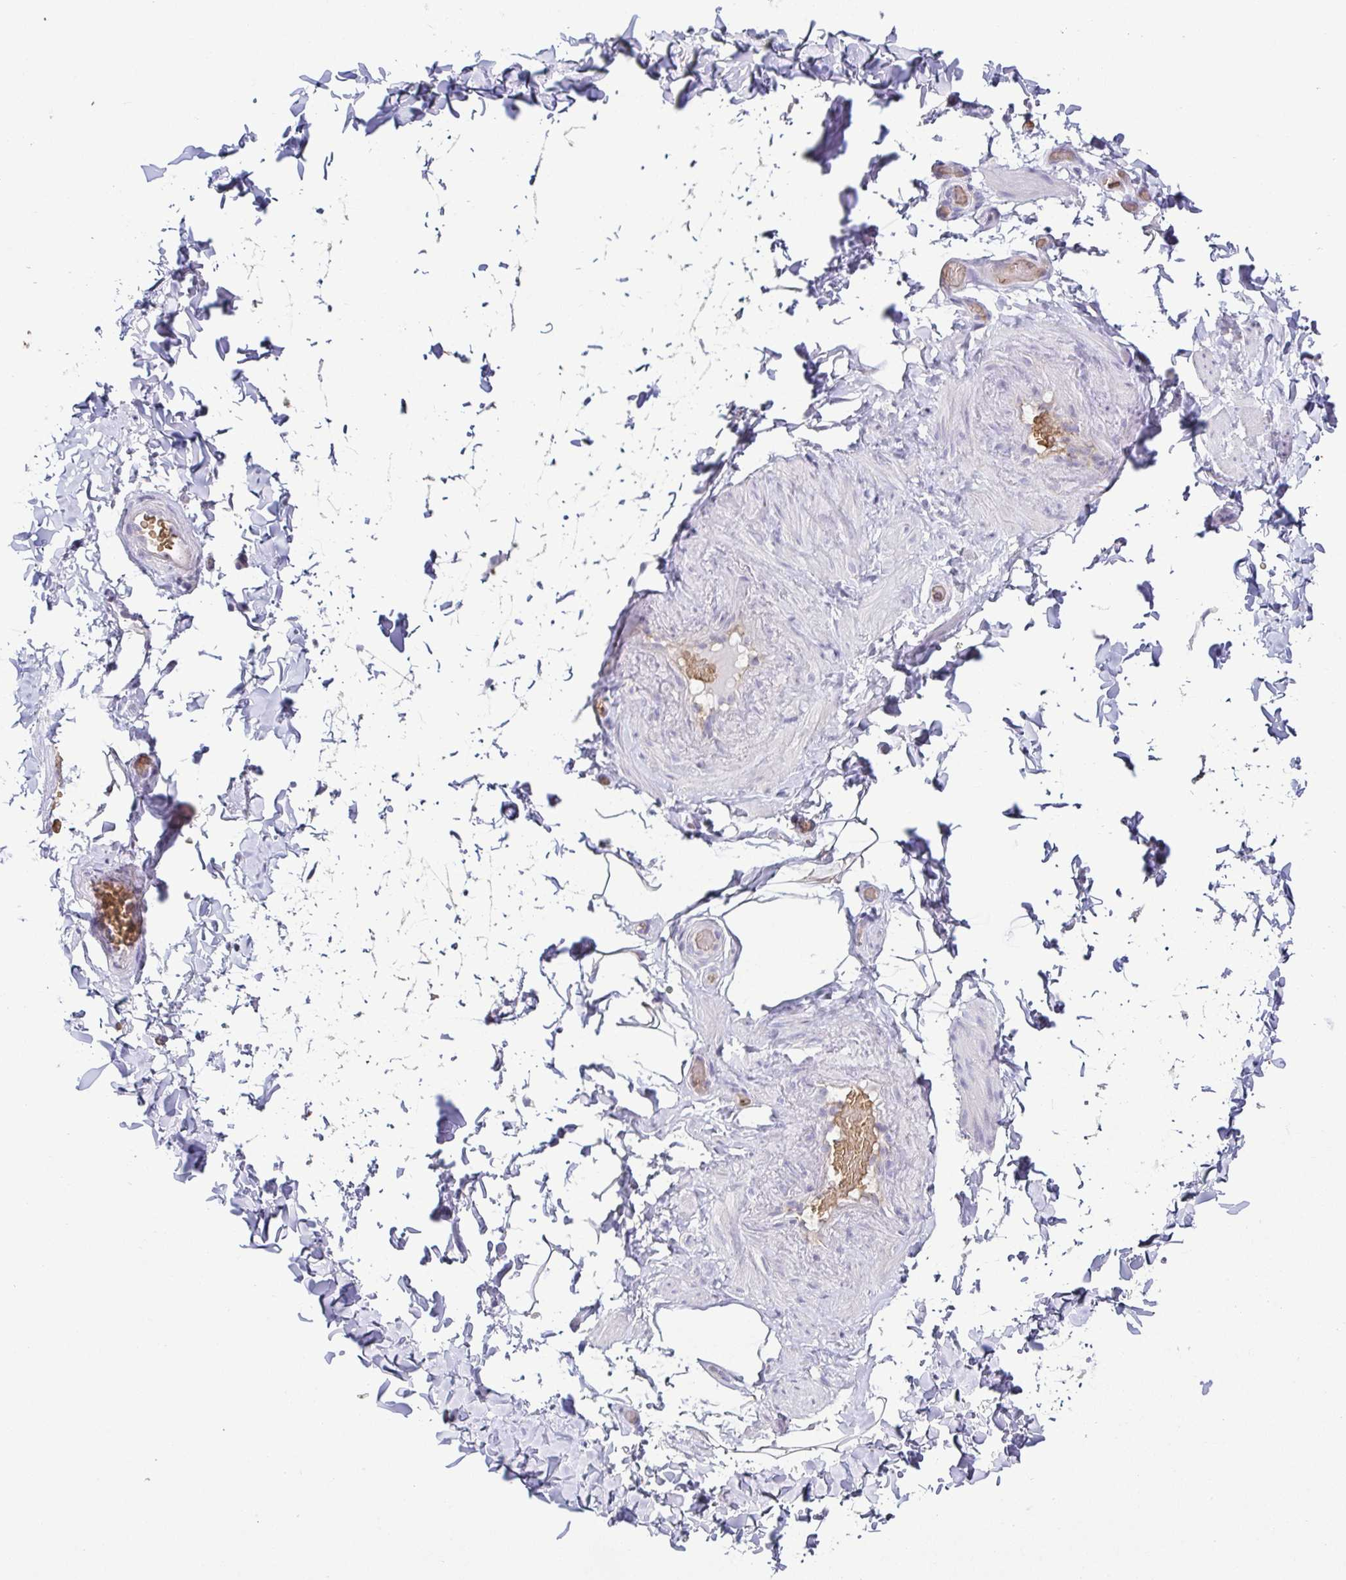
{"staining": {"intensity": "negative", "quantity": "none", "location": "none"}, "tissue": "adipose tissue", "cell_type": "Adipocytes", "image_type": "normal", "snomed": [{"axis": "morphology", "description": "Normal tissue, NOS"}, {"axis": "topography", "description": "Soft tissue"}, {"axis": "topography", "description": "Adipose tissue"}, {"axis": "topography", "description": "Vascular tissue"}, {"axis": "topography", "description": "Peripheral nerve tissue"}], "caption": "IHC micrograph of unremarkable adipose tissue: human adipose tissue stained with DAB (3,3'-diaminobenzidine) reveals no significant protein expression in adipocytes.", "gene": "FAM162B", "patient": {"sex": "male", "age": 29}}